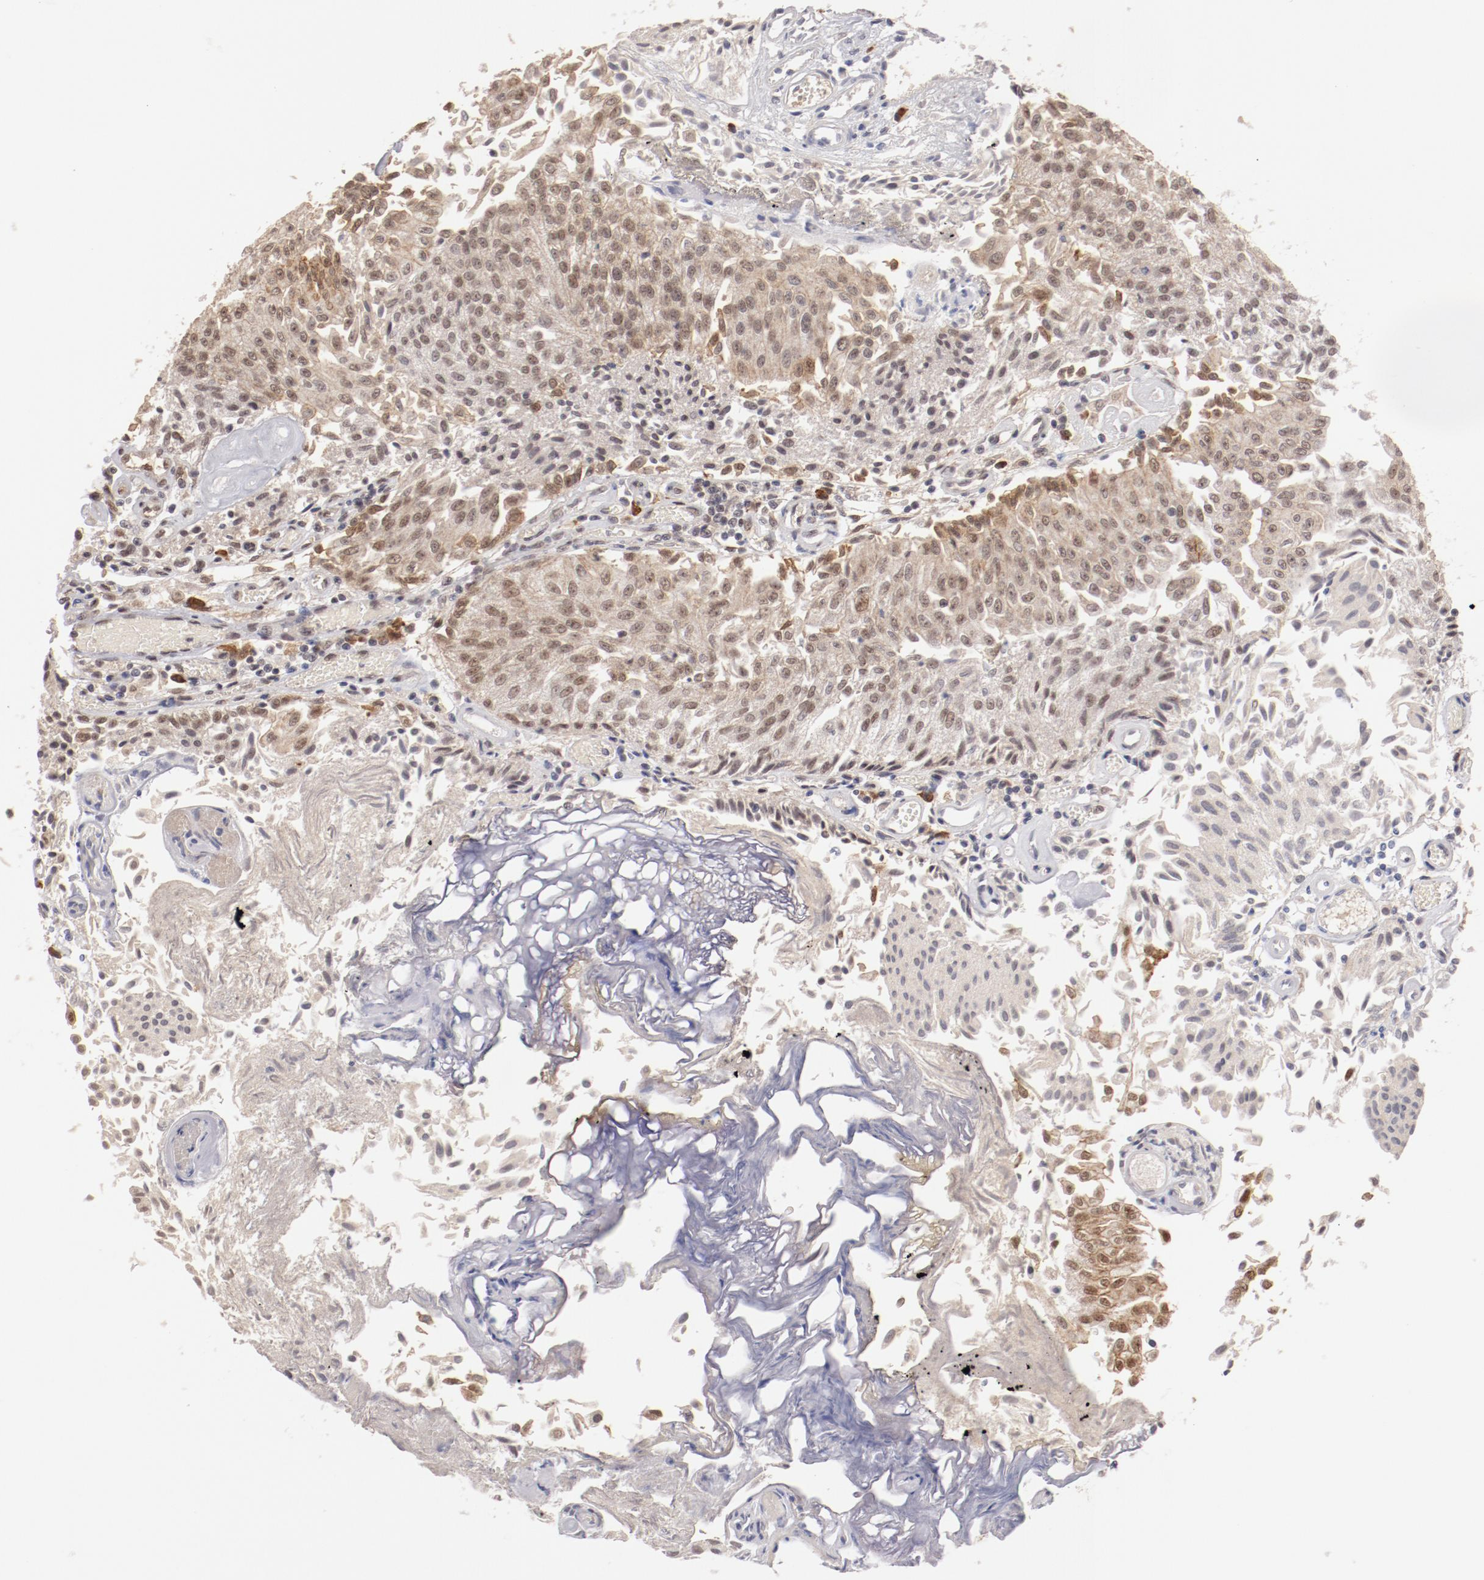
{"staining": {"intensity": "moderate", "quantity": ">75%", "location": "cytoplasmic/membranous,nuclear"}, "tissue": "urothelial cancer", "cell_type": "Tumor cells", "image_type": "cancer", "snomed": [{"axis": "morphology", "description": "Urothelial carcinoma, Low grade"}, {"axis": "topography", "description": "Urinary bladder"}], "caption": "High-magnification brightfield microscopy of urothelial carcinoma (low-grade) stained with DAB (3,3'-diaminobenzidine) (brown) and counterstained with hematoxylin (blue). tumor cells exhibit moderate cytoplasmic/membranous and nuclear expression is appreciated in about>75% of cells. The protein of interest is stained brown, and the nuclei are stained in blue (DAB (3,3'-diaminobenzidine) IHC with brightfield microscopy, high magnification).", "gene": "NFE2", "patient": {"sex": "male", "age": 86}}